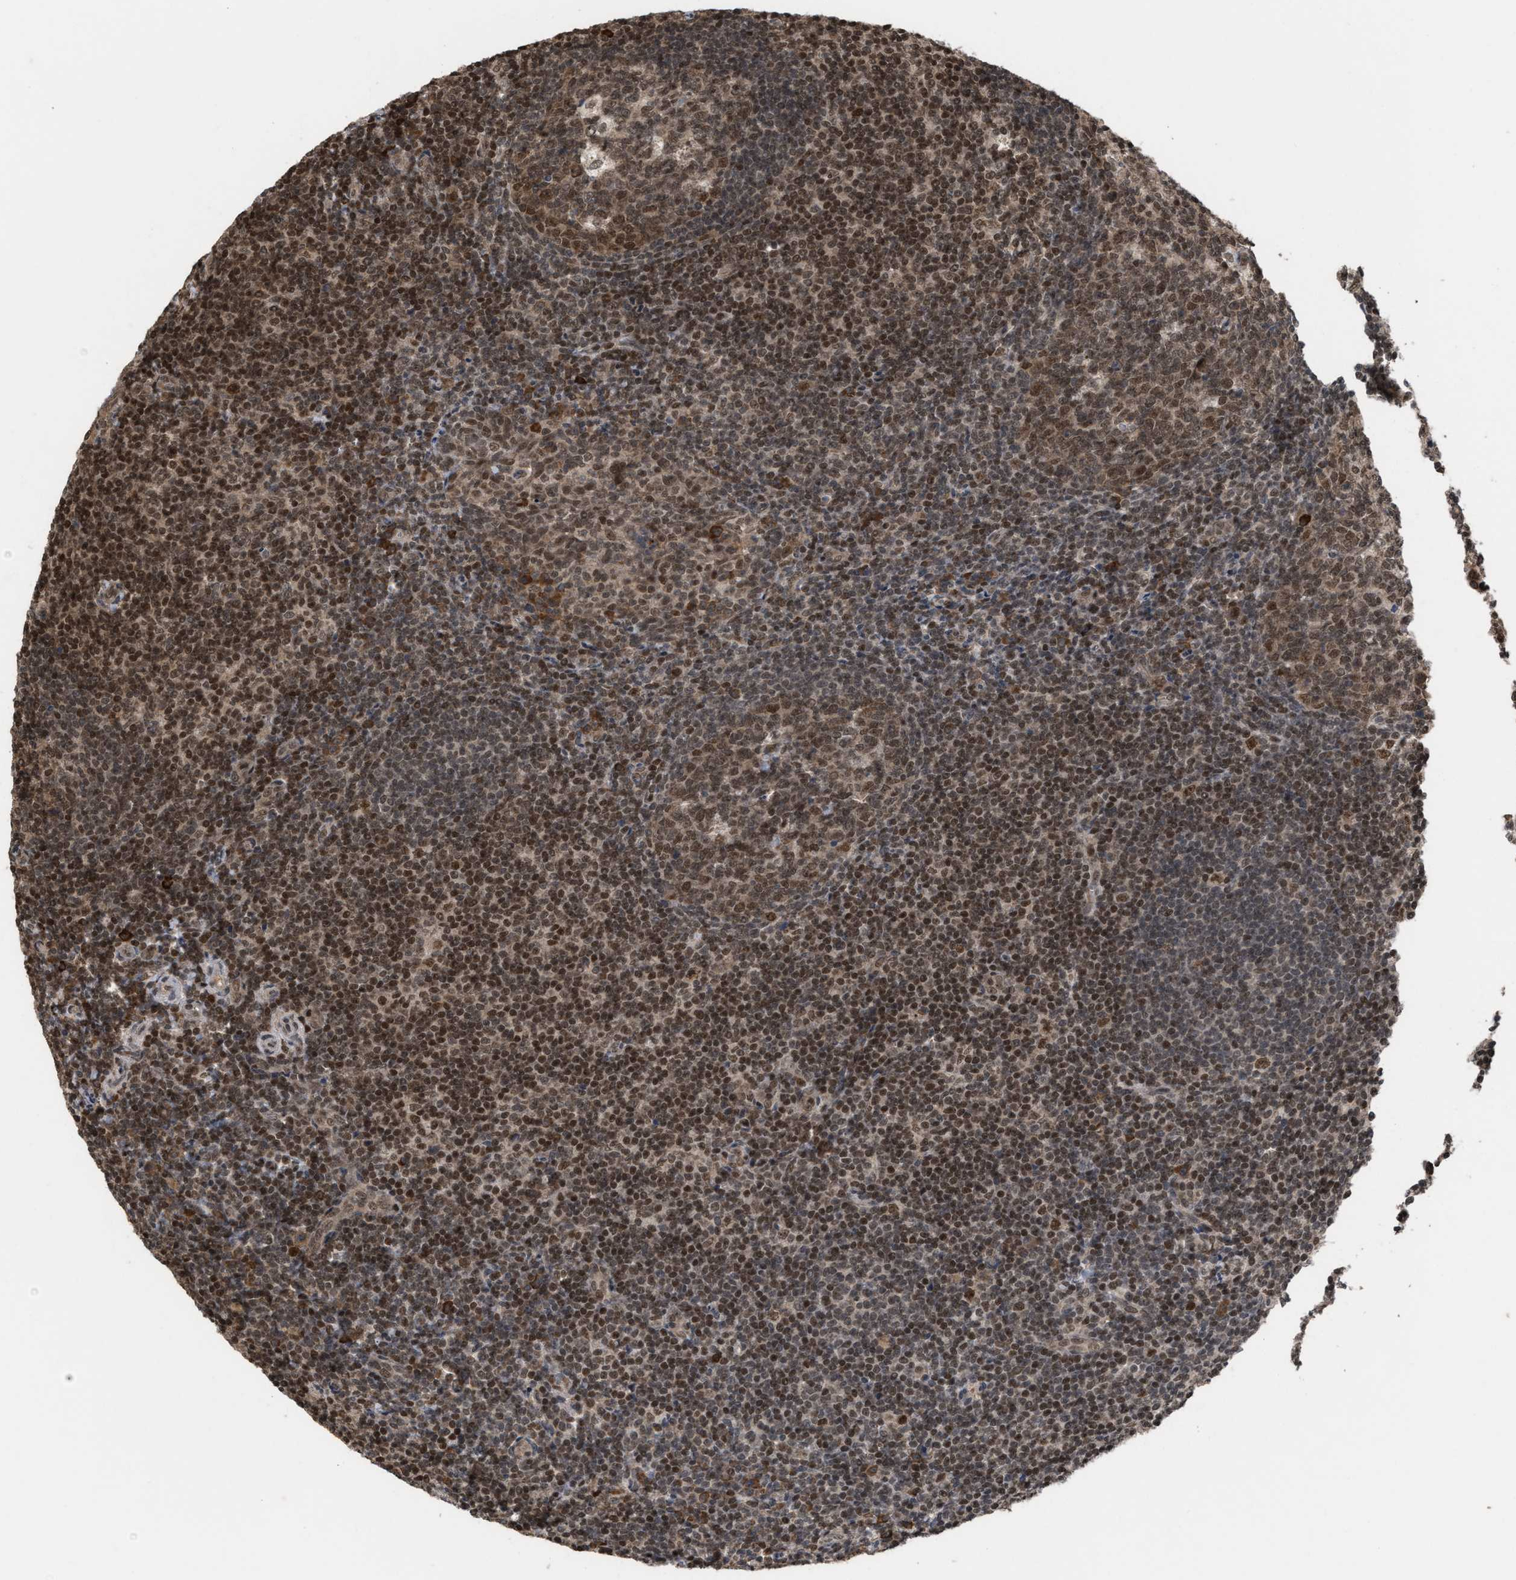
{"staining": {"intensity": "moderate", "quantity": ">75%", "location": "cytoplasmic/membranous,nuclear"}, "tissue": "tonsil", "cell_type": "Germinal center cells", "image_type": "normal", "snomed": [{"axis": "morphology", "description": "Normal tissue, NOS"}, {"axis": "topography", "description": "Tonsil"}], "caption": "Immunohistochemical staining of normal tonsil demonstrates moderate cytoplasmic/membranous,nuclear protein staining in approximately >75% of germinal center cells. (IHC, brightfield microscopy, high magnification).", "gene": "C9orf78", "patient": {"sex": "male", "age": 37}}